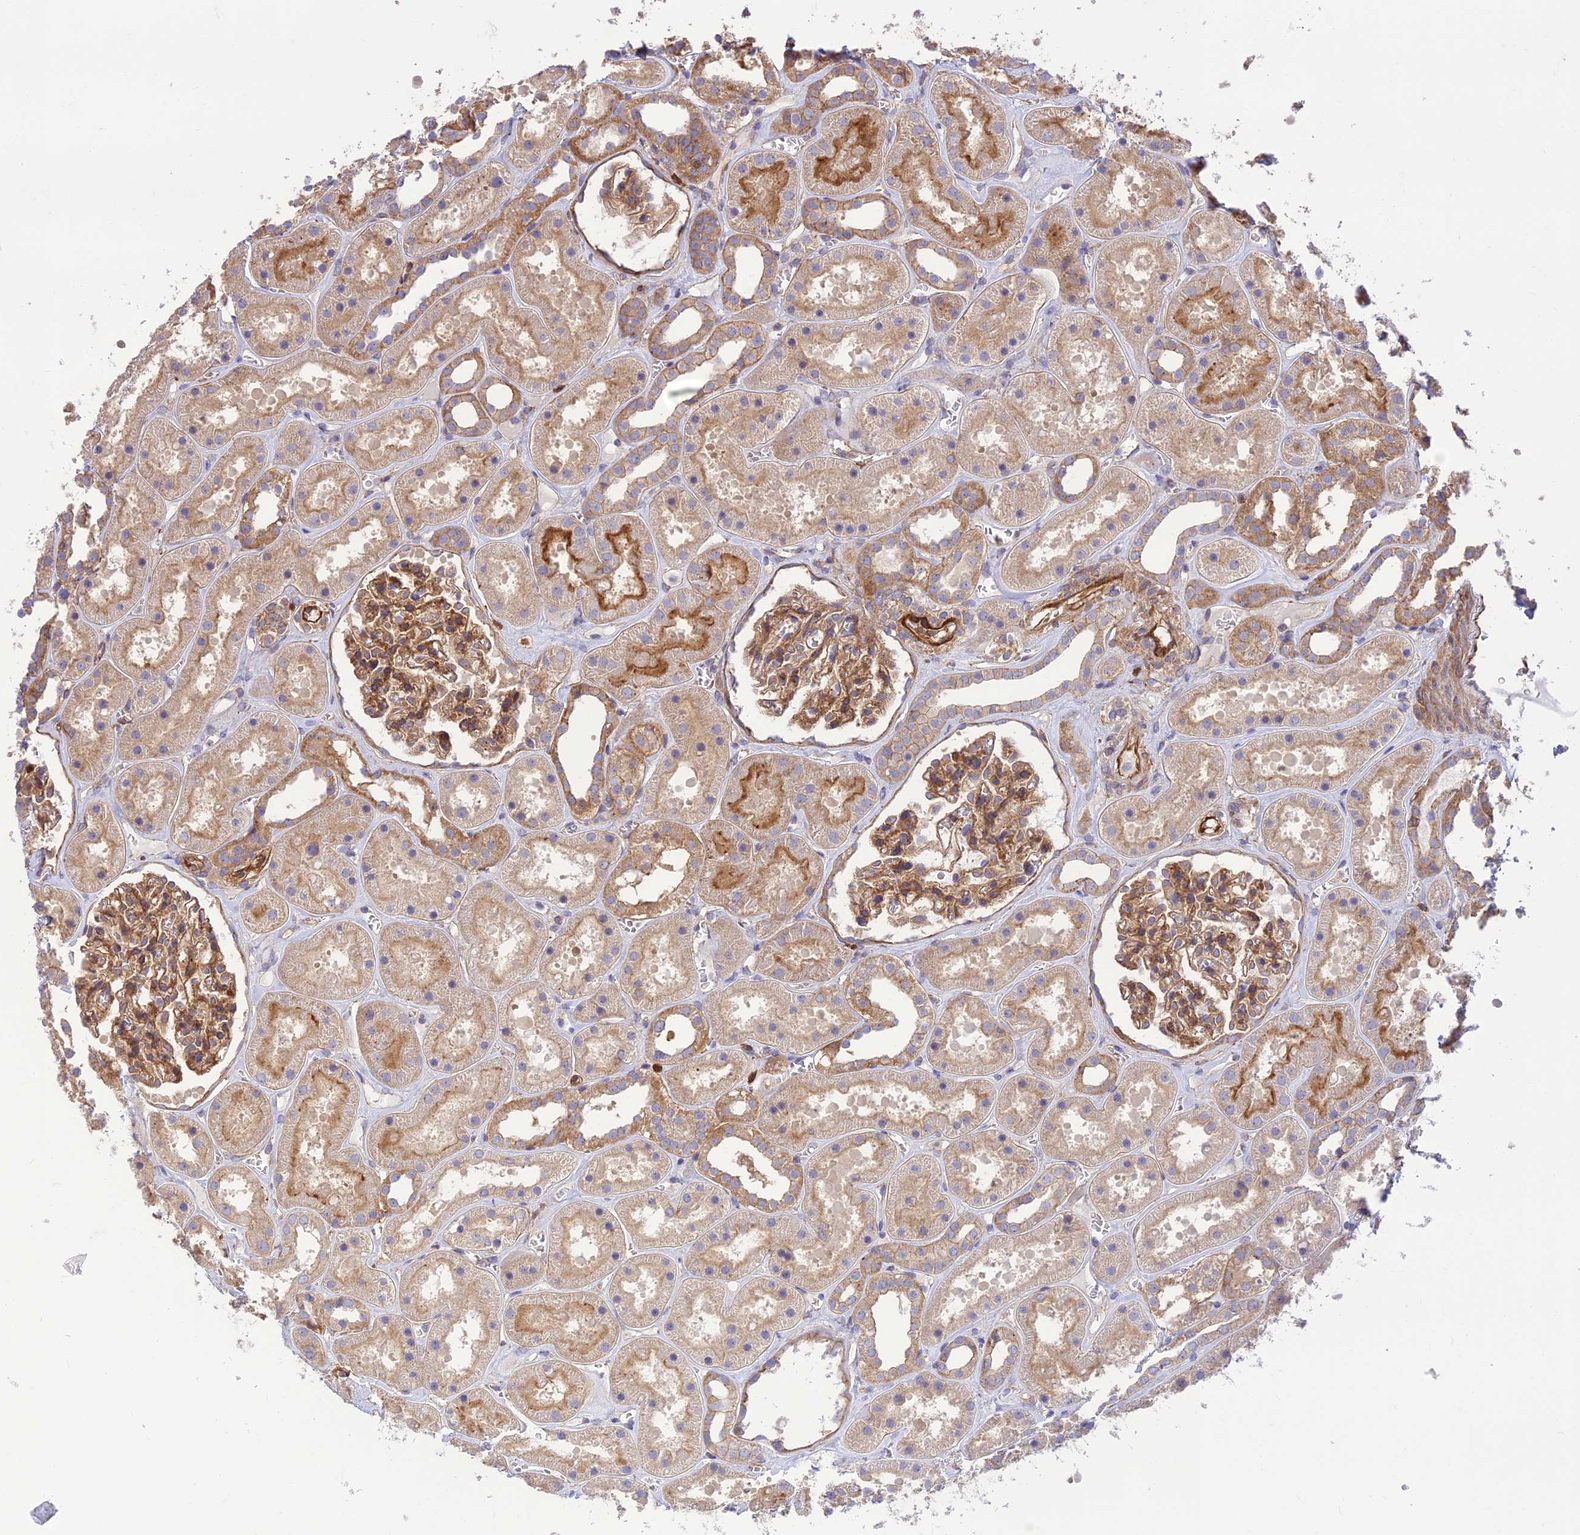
{"staining": {"intensity": "moderate", "quantity": "25%-75%", "location": "cytoplasmic/membranous"}, "tissue": "kidney", "cell_type": "Cells in glomeruli", "image_type": "normal", "snomed": [{"axis": "morphology", "description": "Normal tissue, NOS"}, {"axis": "topography", "description": "Kidney"}], "caption": "Immunohistochemistry (IHC) histopathology image of unremarkable kidney stained for a protein (brown), which displays medium levels of moderate cytoplasmic/membranous positivity in approximately 25%-75% of cells in glomeruli.", "gene": "HPSE2", "patient": {"sex": "female", "age": 41}}